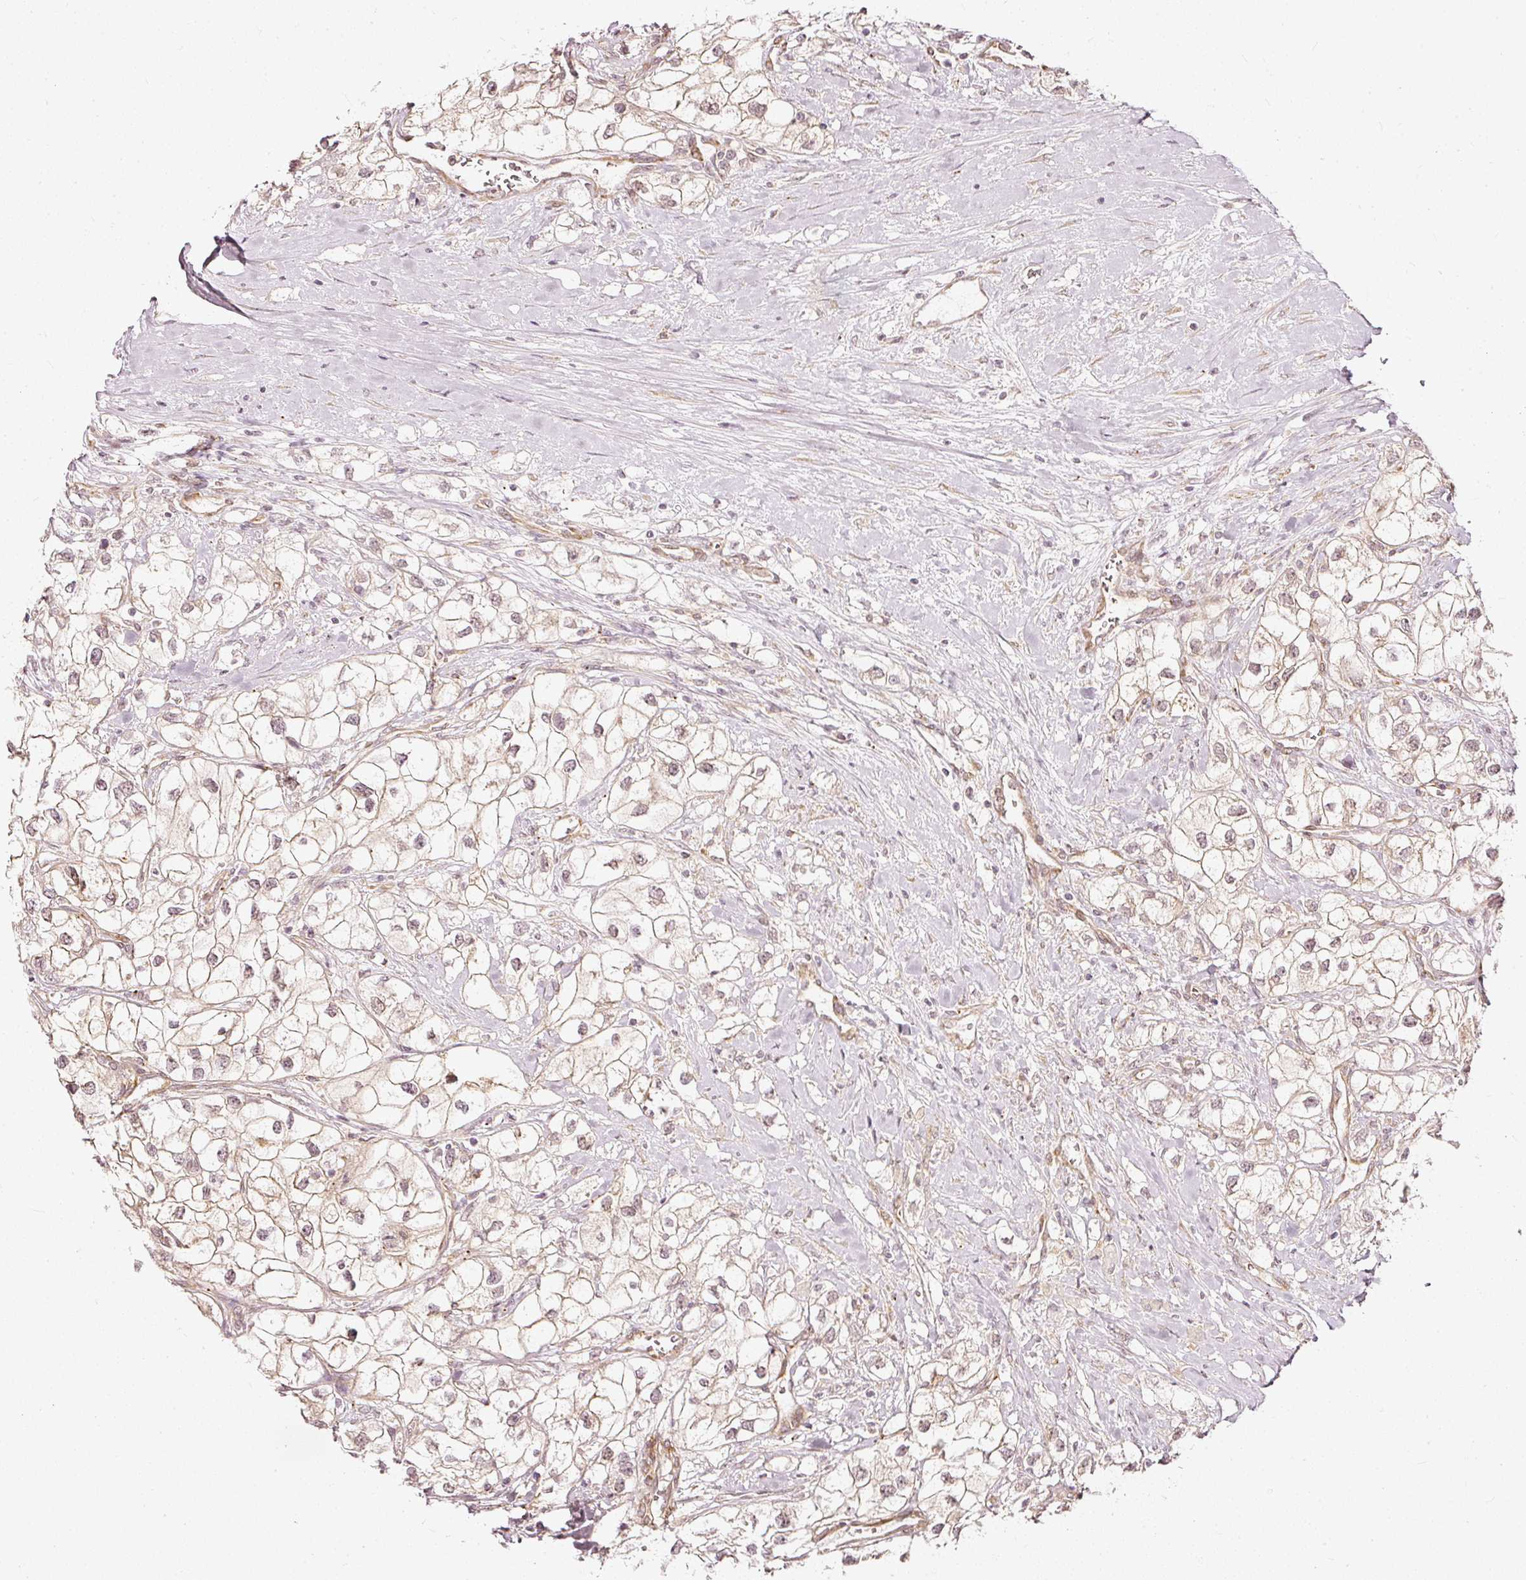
{"staining": {"intensity": "weak", "quantity": ">75%", "location": "cytoplasmic/membranous"}, "tissue": "renal cancer", "cell_type": "Tumor cells", "image_type": "cancer", "snomed": [{"axis": "morphology", "description": "Adenocarcinoma, NOS"}, {"axis": "topography", "description": "Kidney"}], "caption": "Adenocarcinoma (renal) stained with a protein marker demonstrates weak staining in tumor cells.", "gene": "DRD2", "patient": {"sex": "male", "age": 59}}